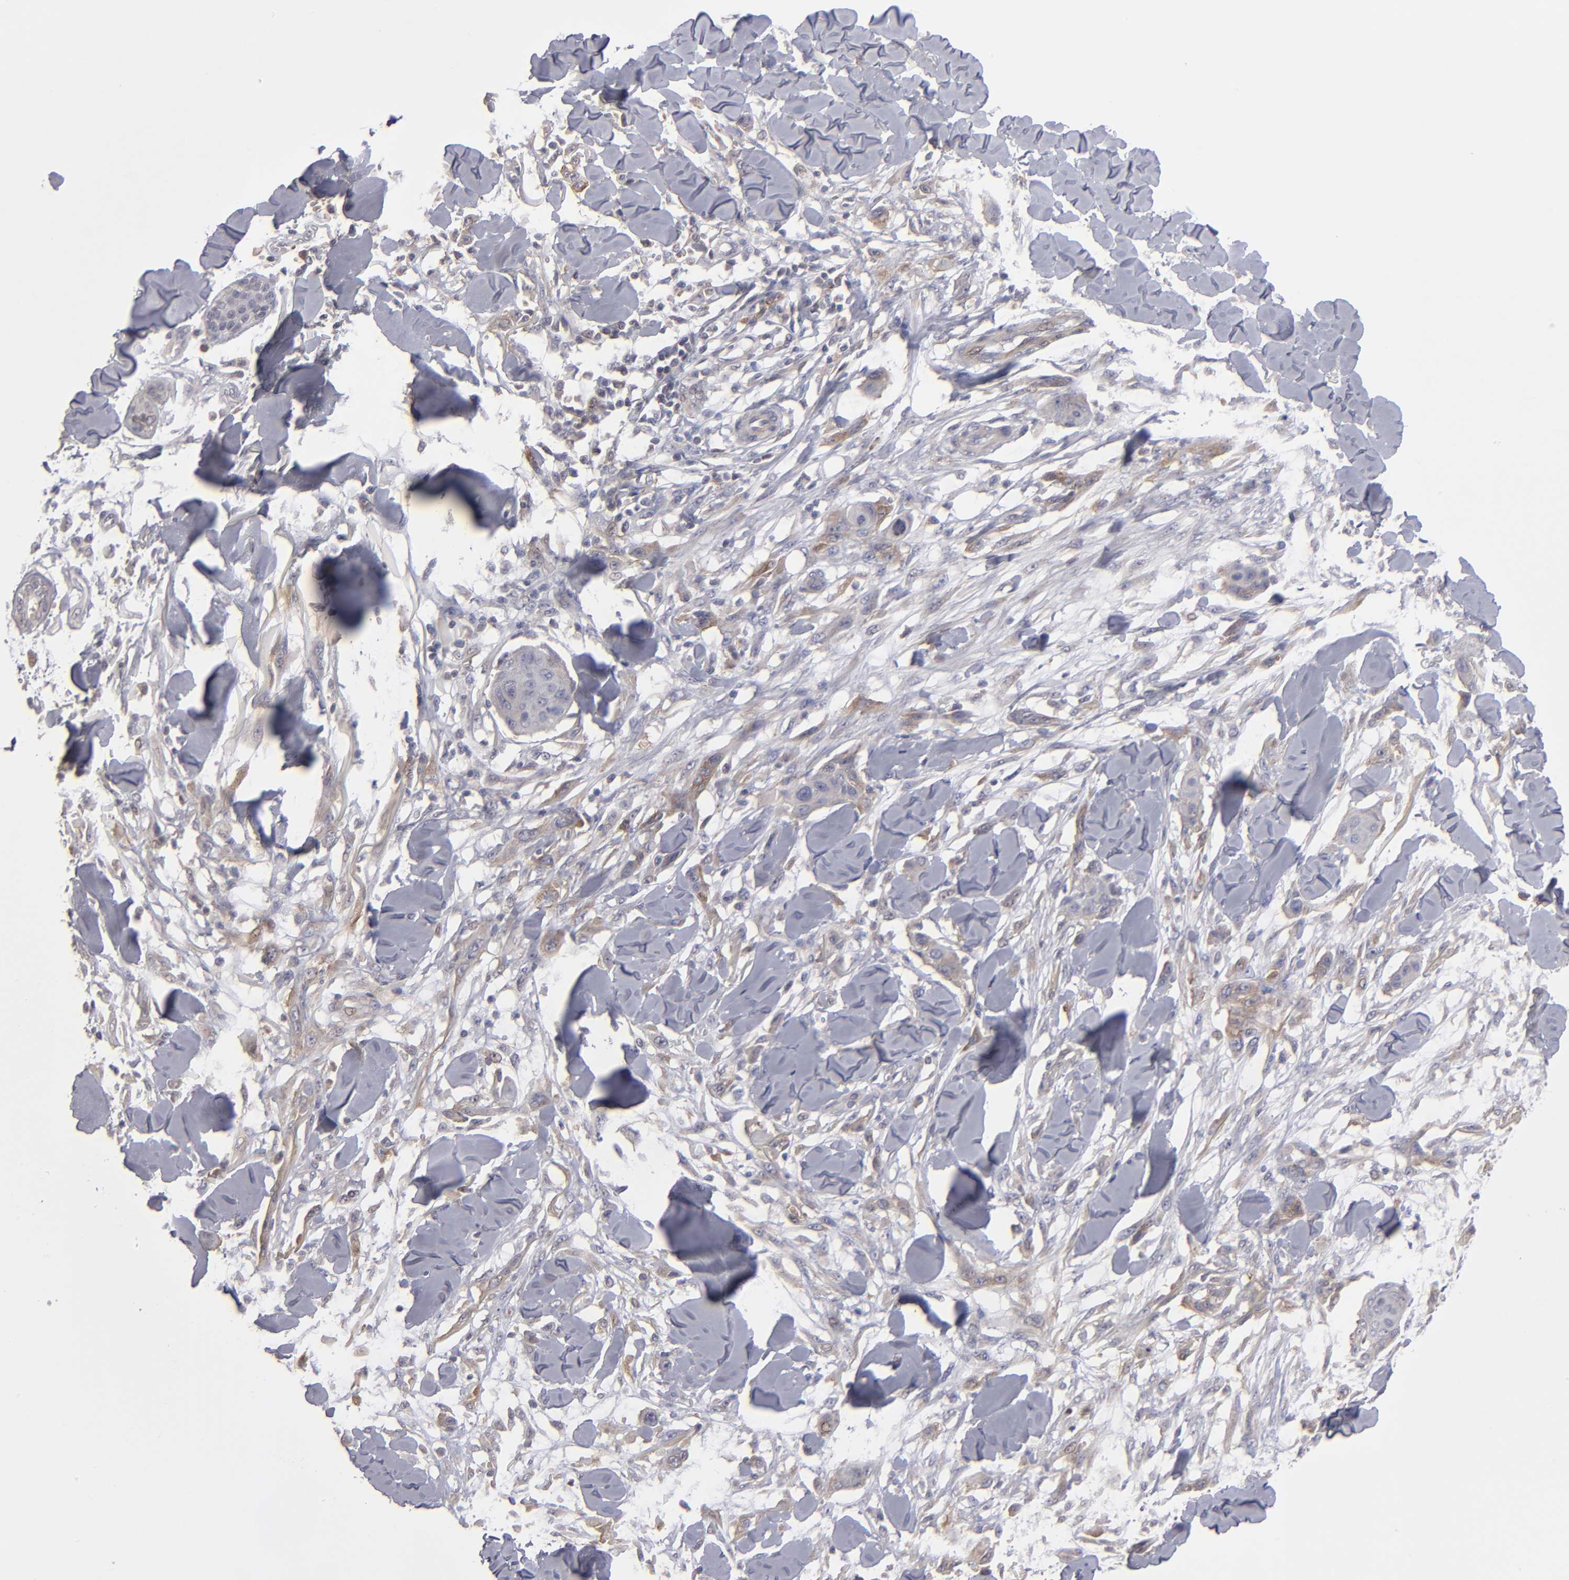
{"staining": {"intensity": "moderate", "quantity": "25%-75%", "location": "cytoplasmic/membranous"}, "tissue": "skin cancer", "cell_type": "Tumor cells", "image_type": "cancer", "snomed": [{"axis": "morphology", "description": "Squamous cell carcinoma, NOS"}, {"axis": "topography", "description": "Skin"}], "caption": "Protein expression analysis of skin cancer (squamous cell carcinoma) exhibits moderate cytoplasmic/membranous positivity in about 25%-75% of tumor cells.", "gene": "CEP97", "patient": {"sex": "female", "age": 59}}